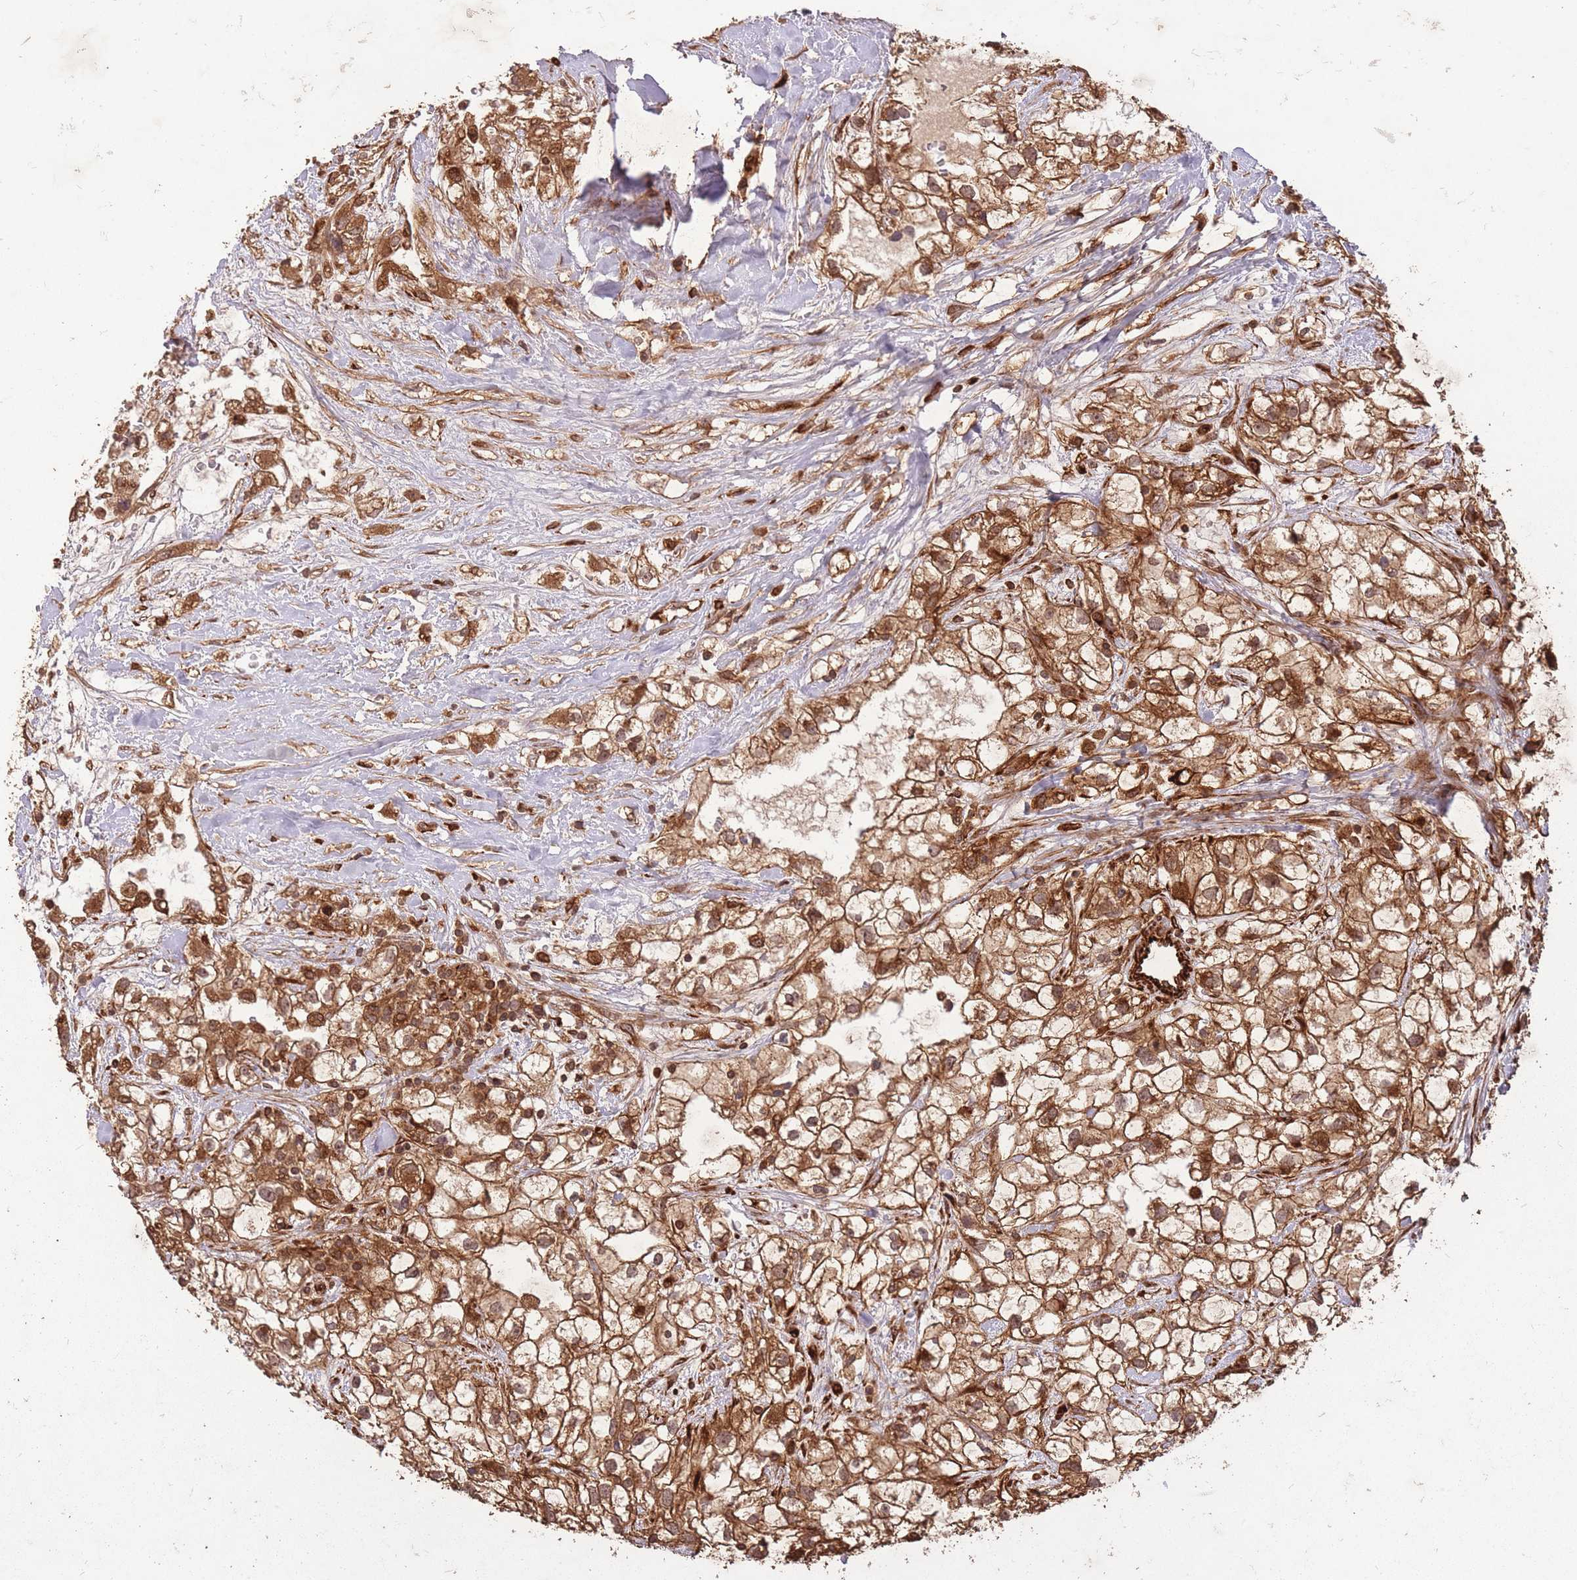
{"staining": {"intensity": "strong", "quantity": ">75%", "location": "cytoplasmic/membranous"}, "tissue": "renal cancer", "cell_type": "Tumor cells", "image_type": "cancer", "snomed": [{"axis": "morphology", "description": "Adenocarcinoma, NOS"}, {"axis": "topography", "description": "Kidney"}], "caption": "About >75% of tumor cells in renal cancer (adenocarcinoma) display strong cytoplasmic/membranous protein staining as visualized by brown immunohistochemical staining.", "gene": "ERBB3", "patient": {"sex": "male", "age": 59}}